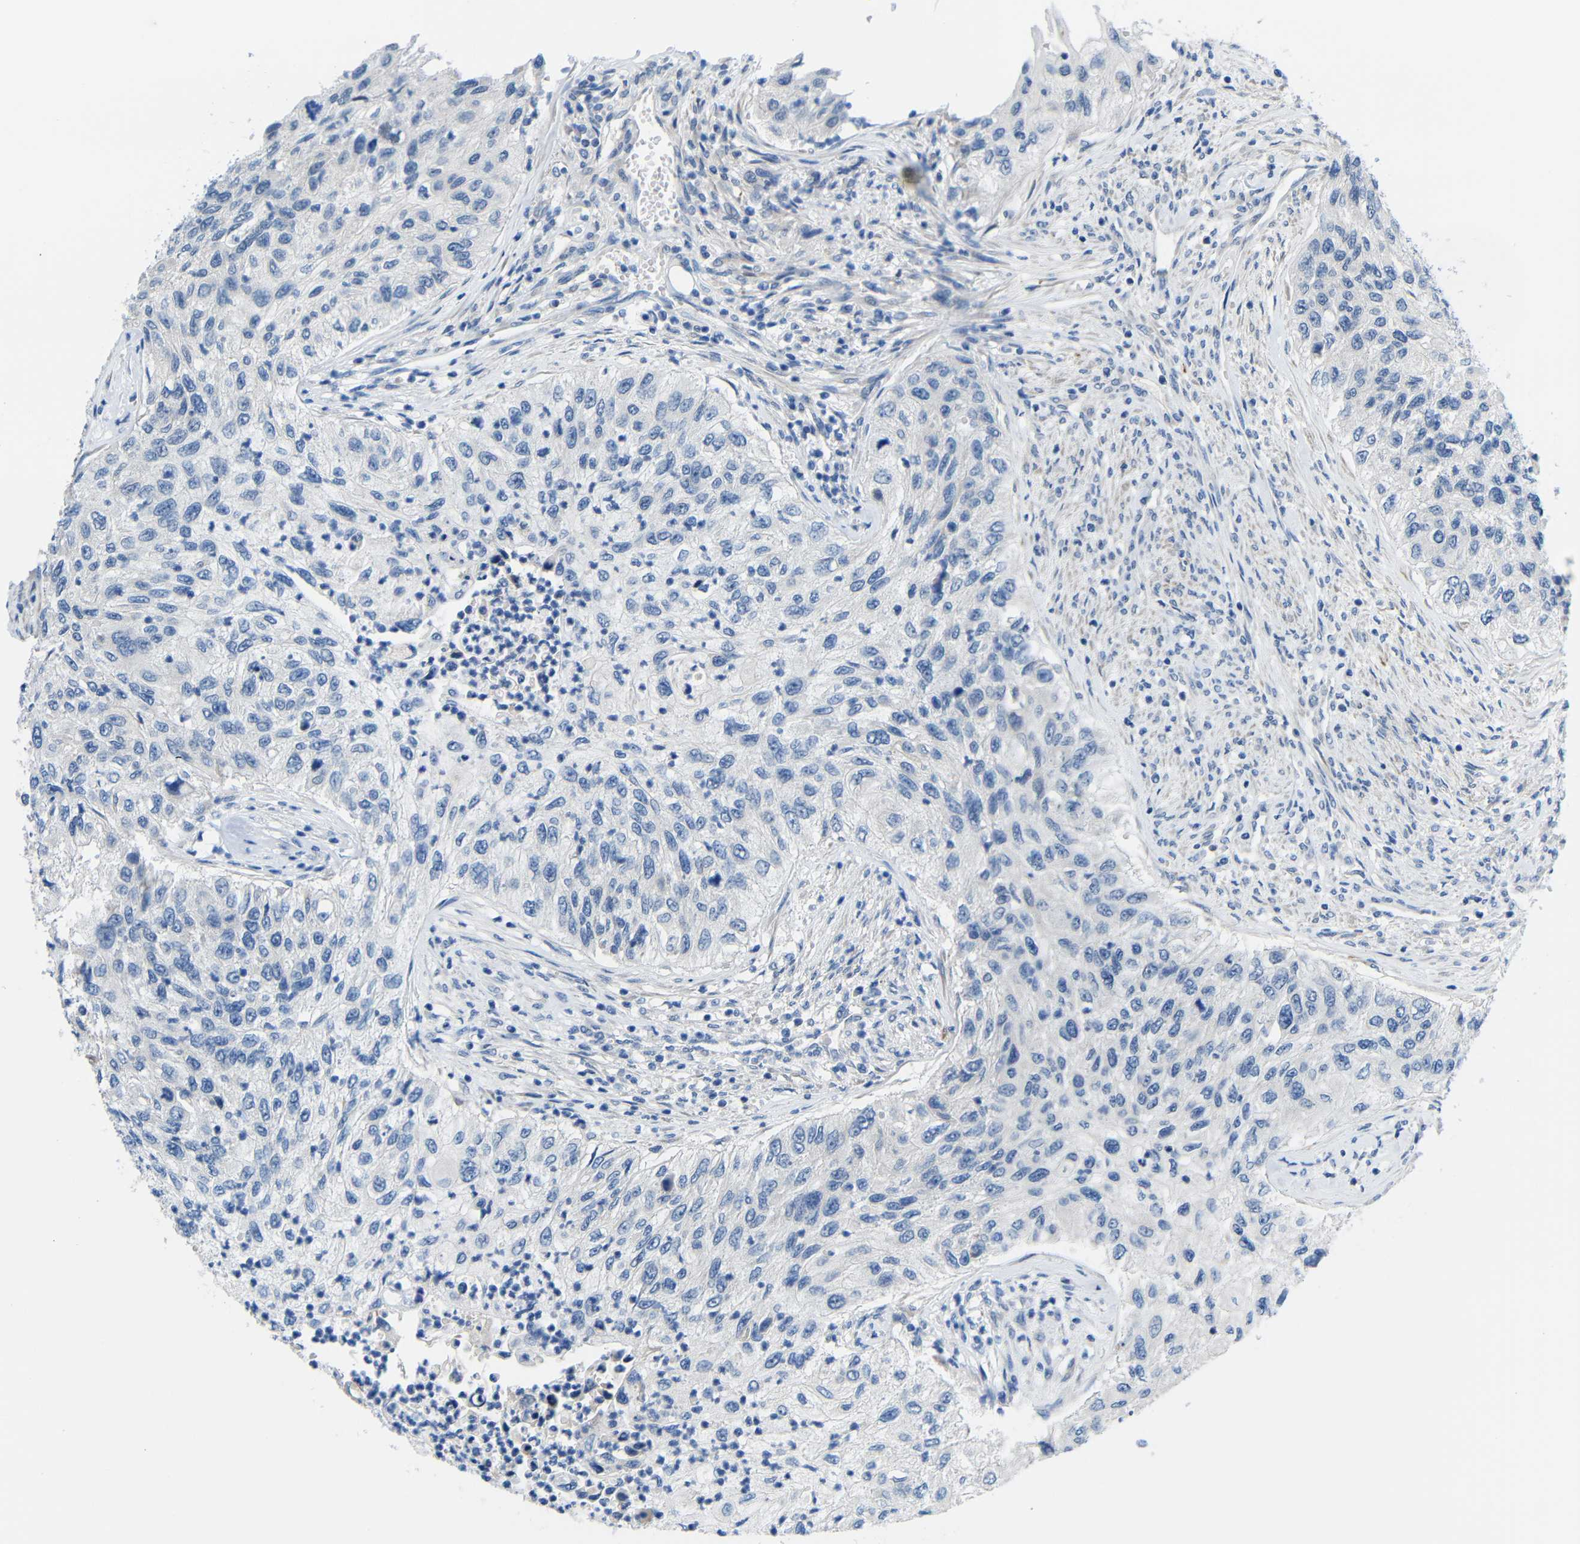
{"staining": {"intensity": "negative", "quantity": "none", "location": "none"}, "tissue": "urothelial cancer", "cell_type": "Tumor cells", "image_type": "cancer", "snomed": [{"axis": "morphology", "description": "Urothelial carcinoma, High grade"}, {"axis": "topography", "description": "Urinary bladder"}], "caption": "Human high-grade urothelial carcinoma stained for a protein using immunohistochemistry (IHC) displays no expression in tumor cells.", "gene": "NEGR1", "patient": {"sex": "female", "age": 60}}